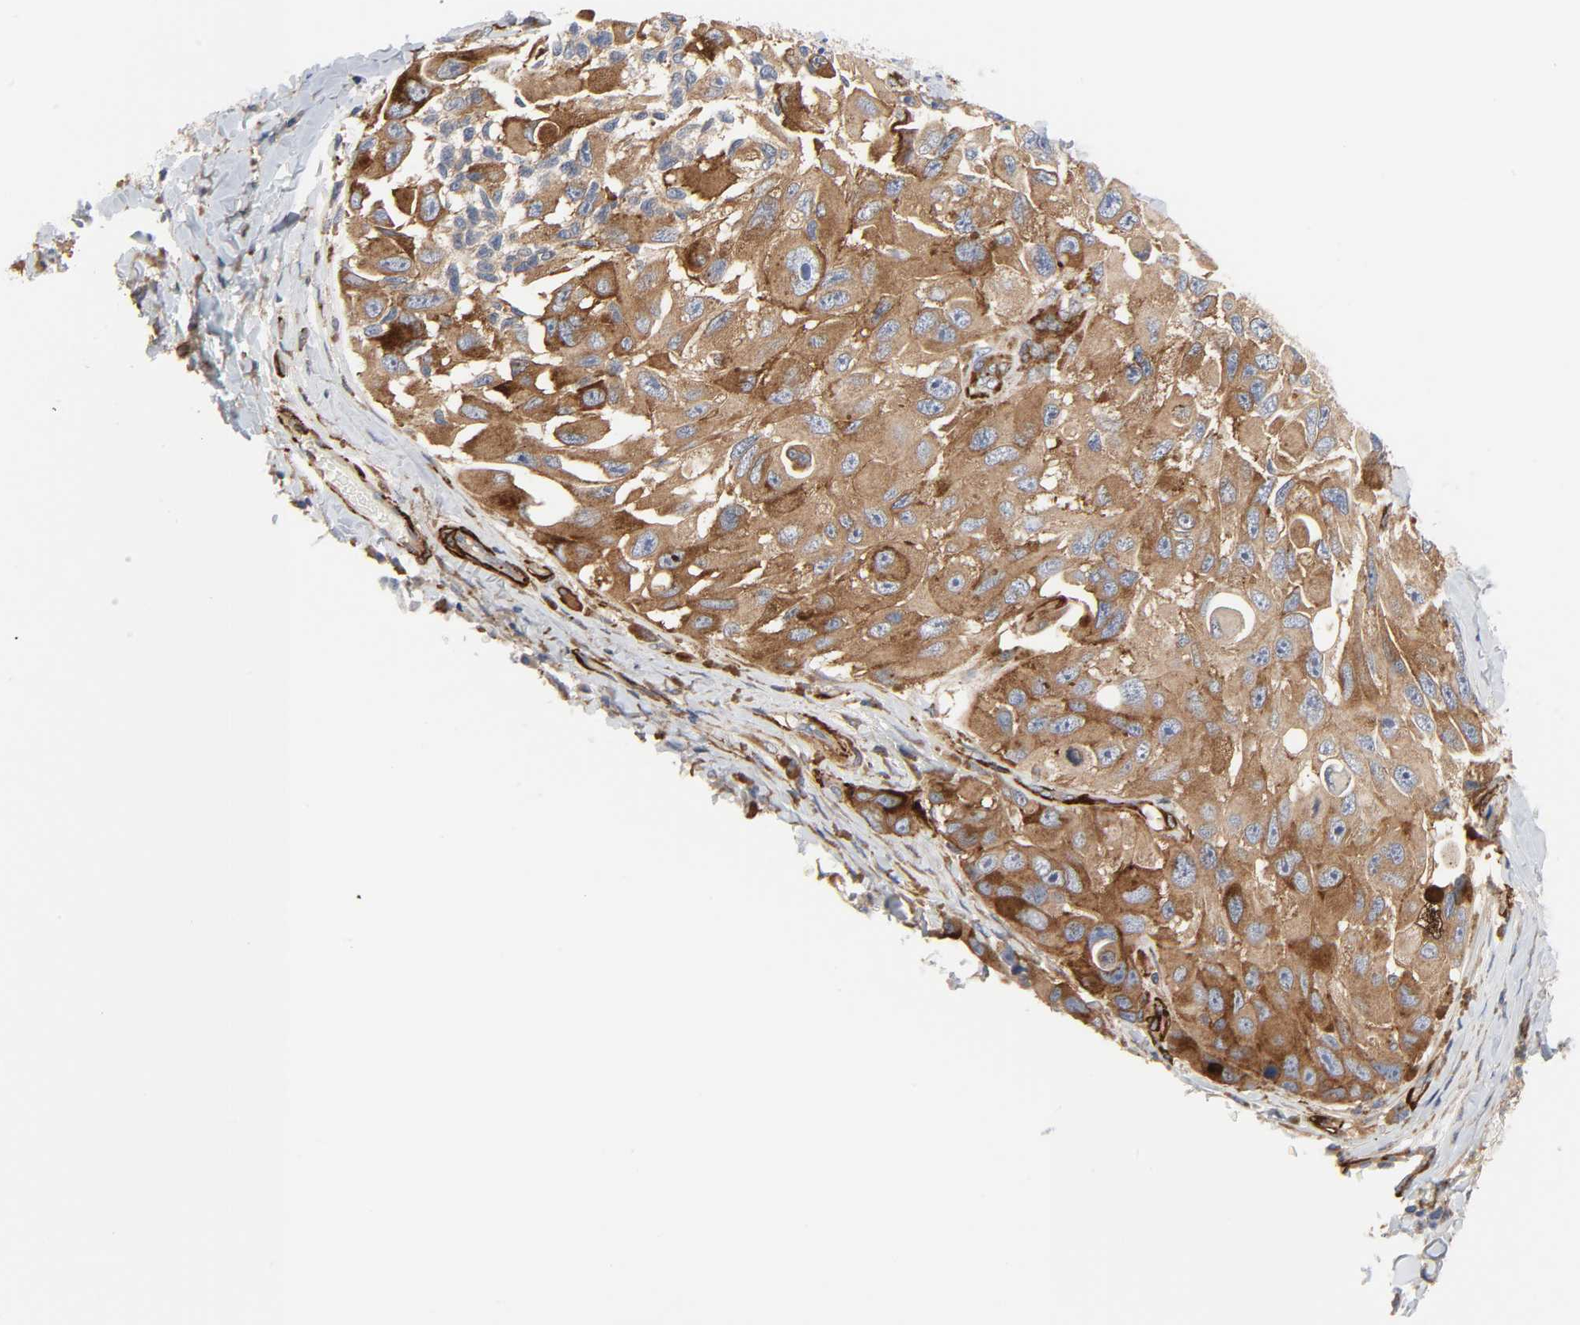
{"staining": {"intensity": "strong", "quantity": ">75%", "location": "cytoplasmic/membranous"}, "tissue": "melanoma", "cell_type": "Tumor cells", "image_type": "cancer", "snomed": [{"axis": "morphology", "description": "Malignant melanoma, NOS"}, {"axis": "topography", "description": "Skin"}], "caption": "Strong cytoplasmic/membranous positivity is identified in approximately >75% of tumor cells in malignant melanoma. (Stains: DAB in brown, nuclei in blue, Microscopy: brightfield microscopy at high magnification).", "gene": "ARHGAP1", "patient": {"sex": "female", "age": 73}}